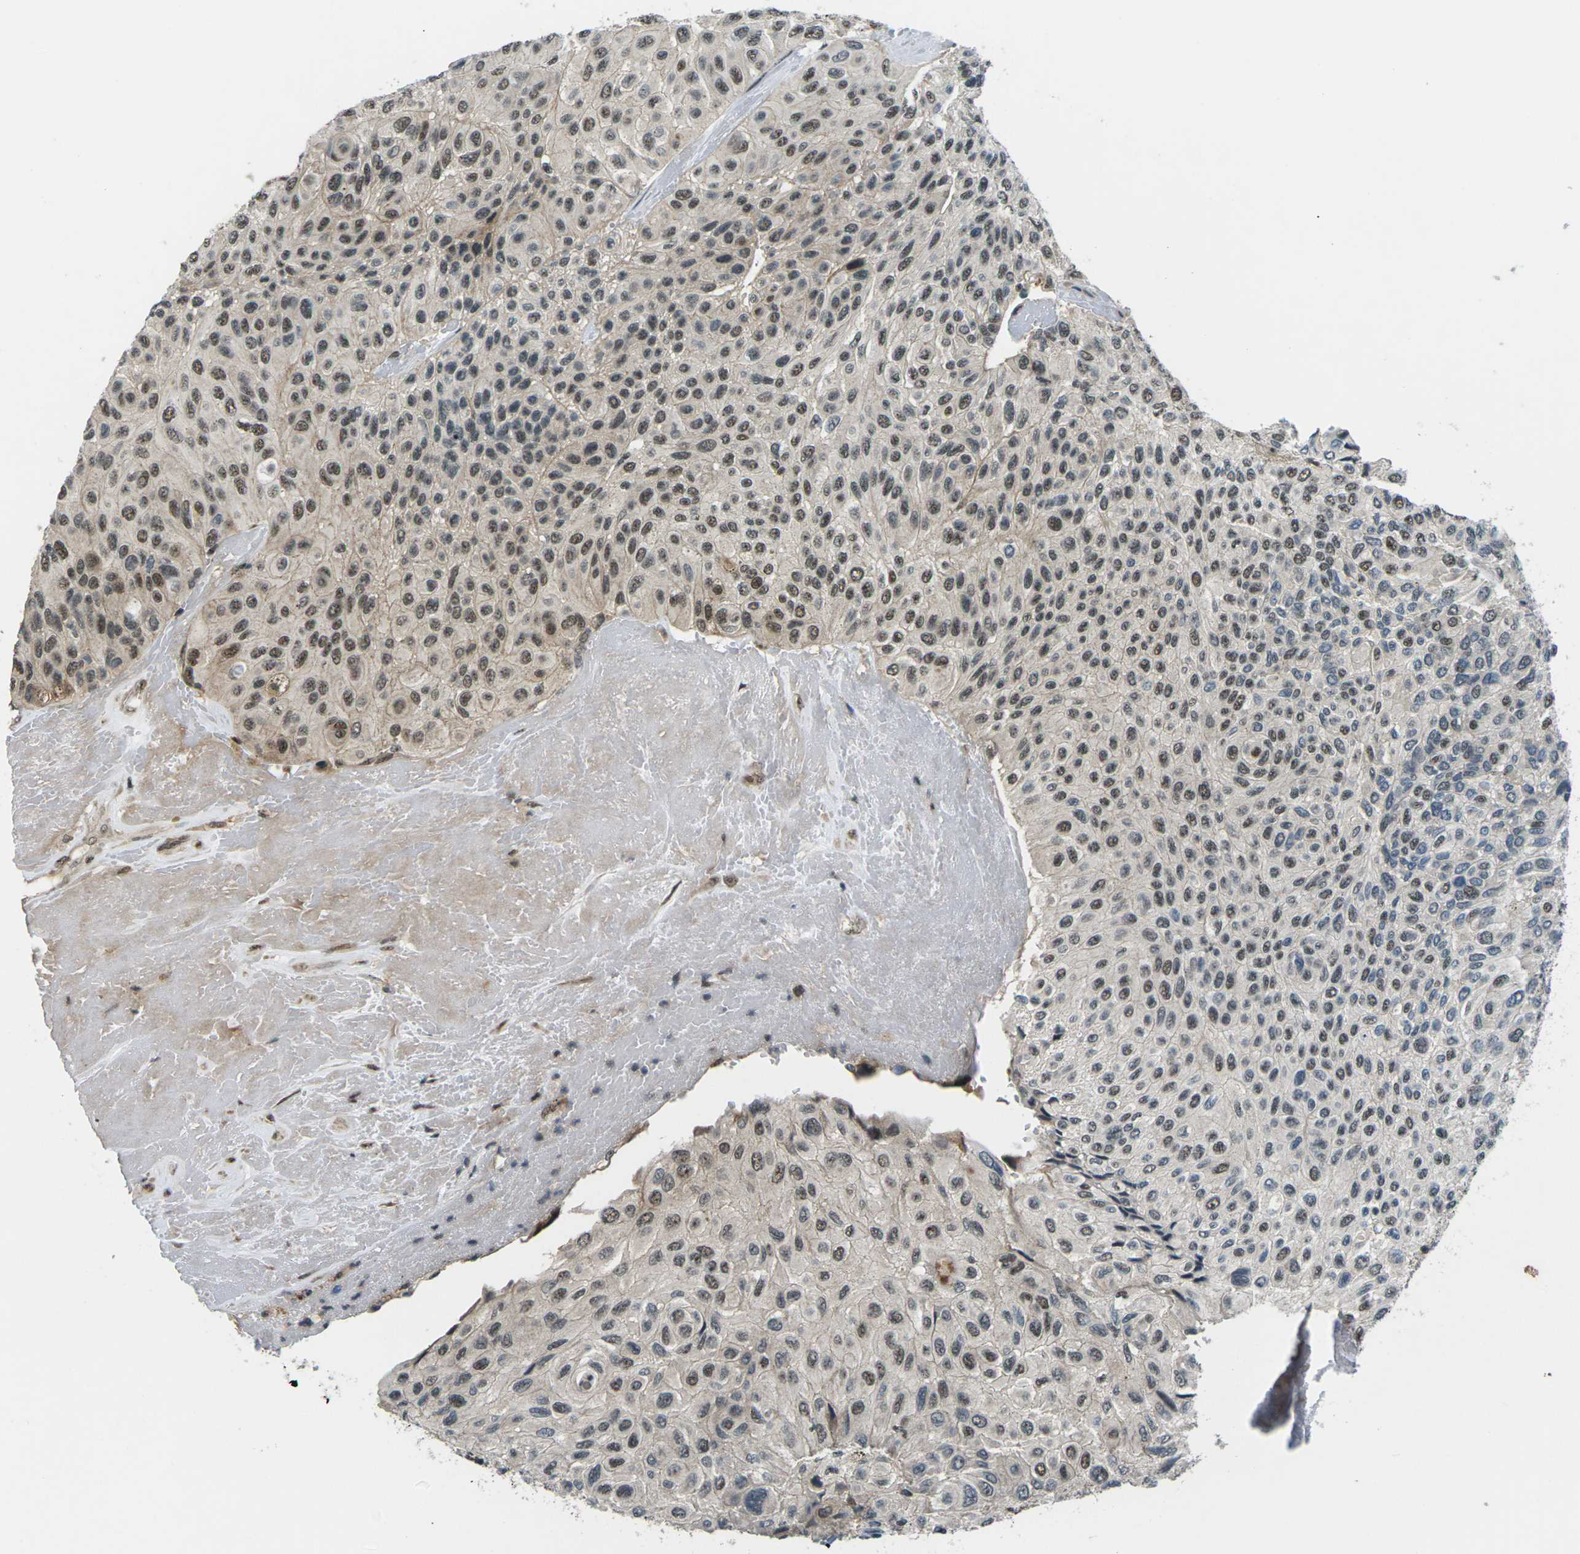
{"staining": {"intensity": "moderate", "quantity": ">75%", "location": "cytoplasmic/membranous,nuclear"}, "tissue": "urothelial cancer", "cell_type": "Tumor cells", "image_type": "cancer", "snomed": [{"axis": "morphology", "description": "Urothelial carcinoma, High grade"}, {"axis": "topography", "description": "Urinary bladder"}], "caption": "A histopathology image of urothelial carcinoma (high-grade) stained for a protein exhibits moderate cytoplasmic/membranous and nuclear brown staining in tumor cells.", "gene": "UBE2S", "patient": {"sex": "male", "age": 66}}